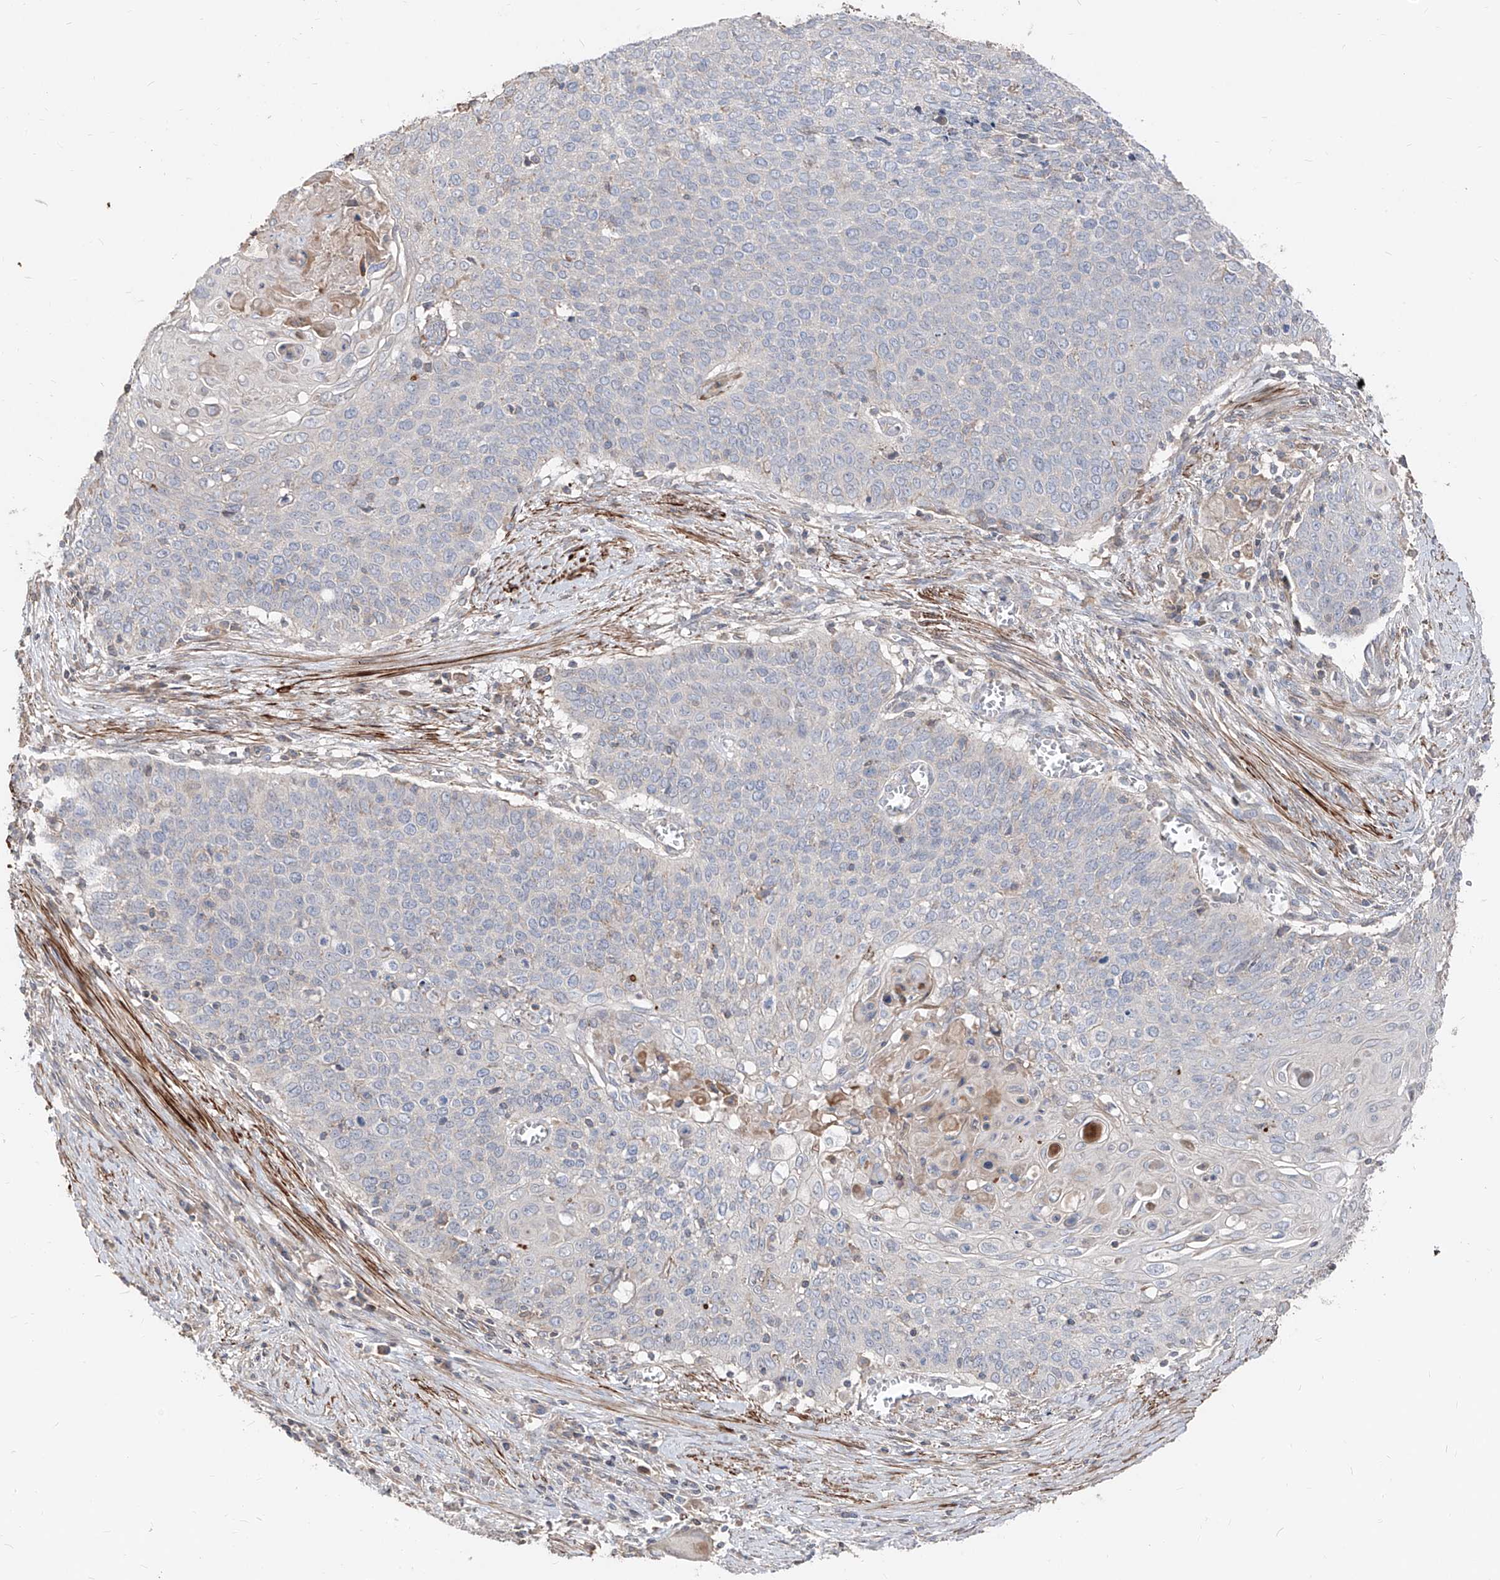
{"staining": {"intensity": "negative", "quantity": "none", "location": "none"}, "tissue": "cervical cancer", "cell_type": "Tumor cells", "image_type": "cancer", "snomed": [{"axis": "morphology", "description": "Squamous cell carcinoma, NOS"}, {"axis": "topography", "description": "Cervix"}], "caption": "Photomicrograph shows no significant protein staining in tumor cells of cervical squamous cell carcinoma.", "gene": "UFD1", "patient": {"sex": "female", "age": 39}}